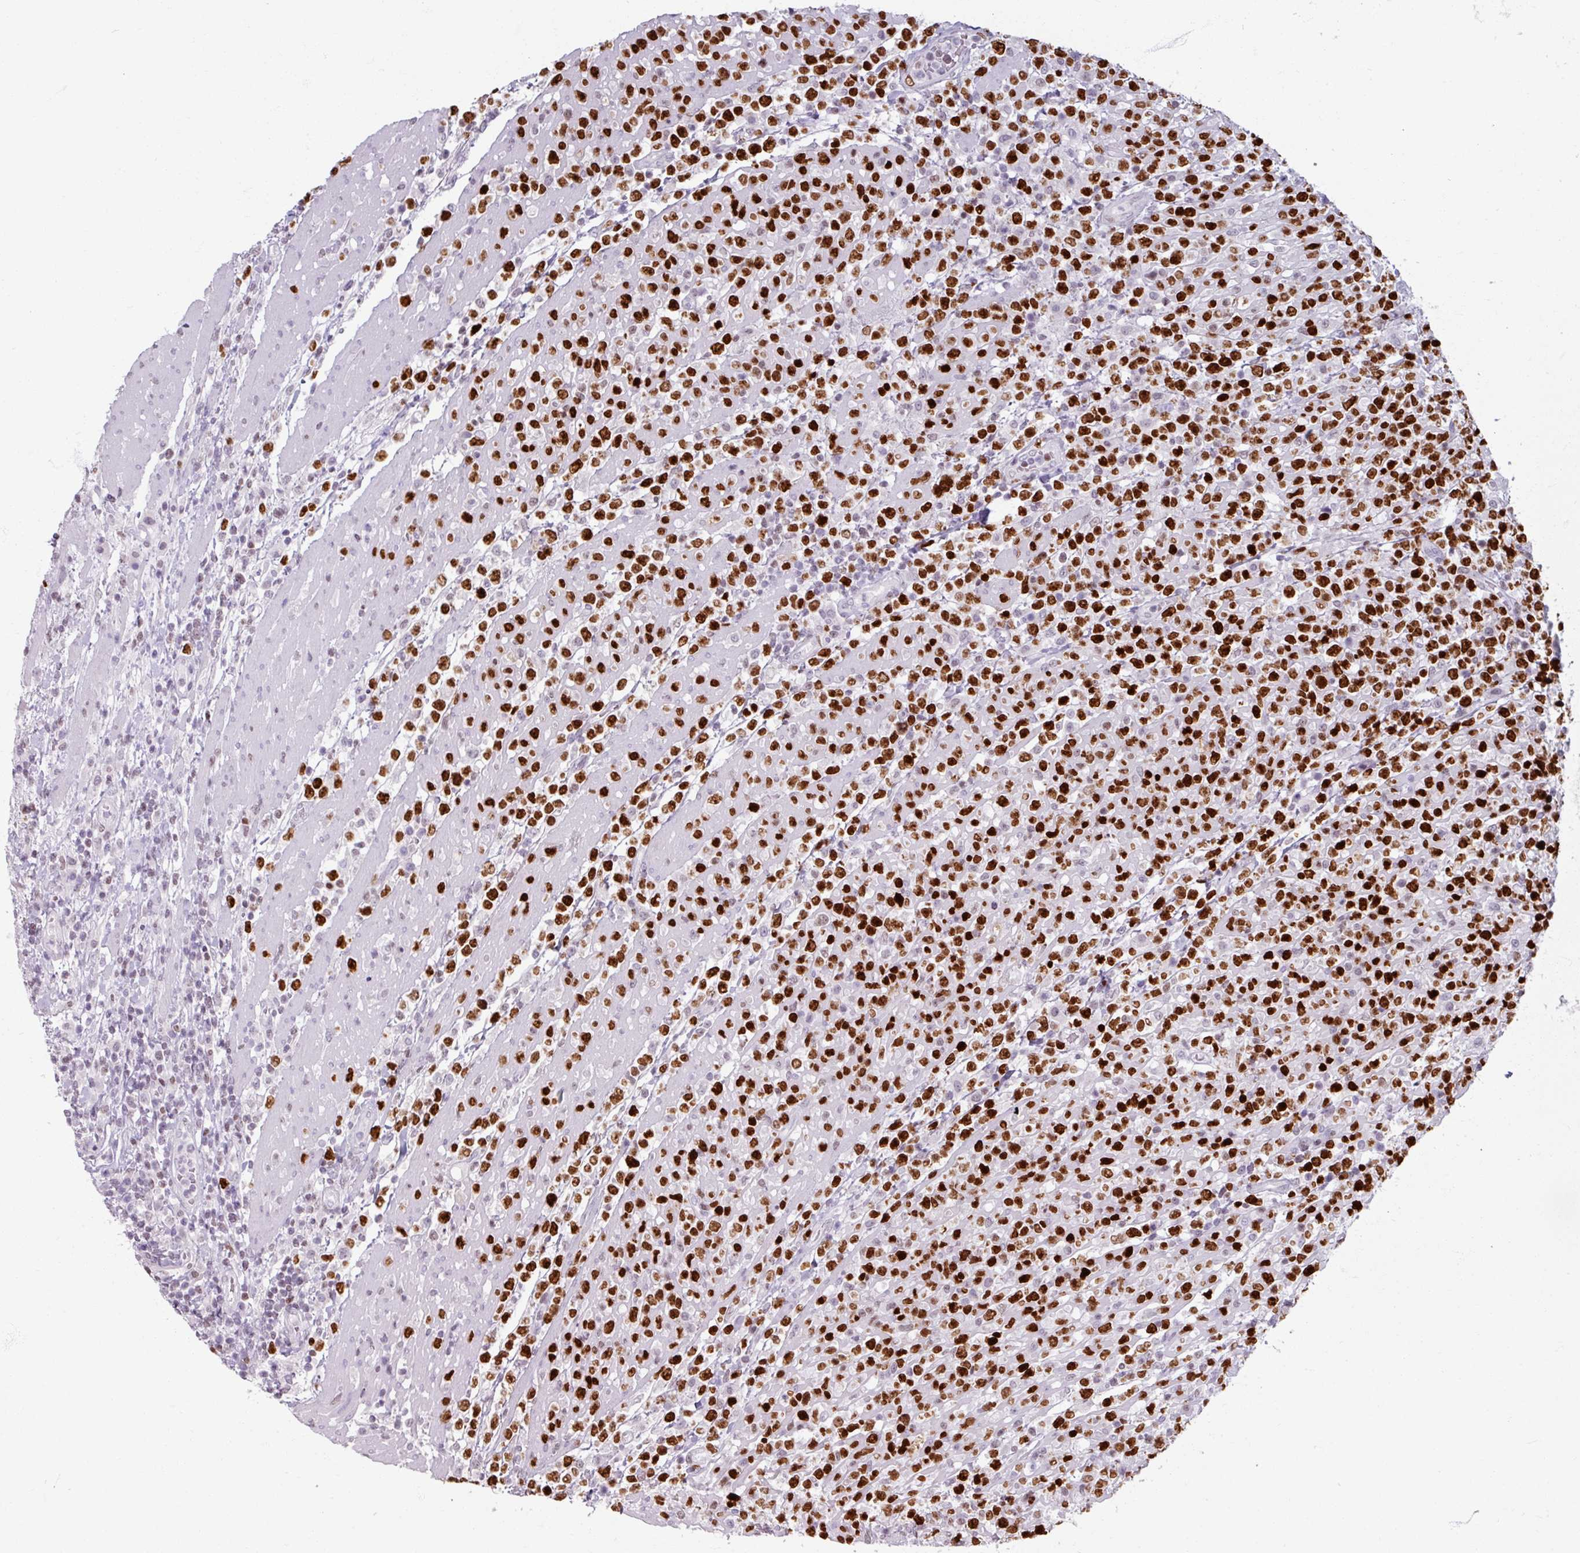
{"staining": {"intensity": "strong", "quantity": ">75%", "location": "nuclear"}, "tissue": "lymphoma", "cell_type": "Tumor cells", "image_type": "cancer", "snomed": [{"axis": "morphology", "description": "Malignant lymphoma, non-Hodgkin's type, High grade"}, {"axis": "topography", "description": "Colon"}], "caption": "This photomicrograph exhibits immunohistochemistry staining of human lymphoma, with high strong nuclear expression in about >75% of tumor cells.", "gene": "ATAD2", "patient": {"sex": "female", "age": 53}}